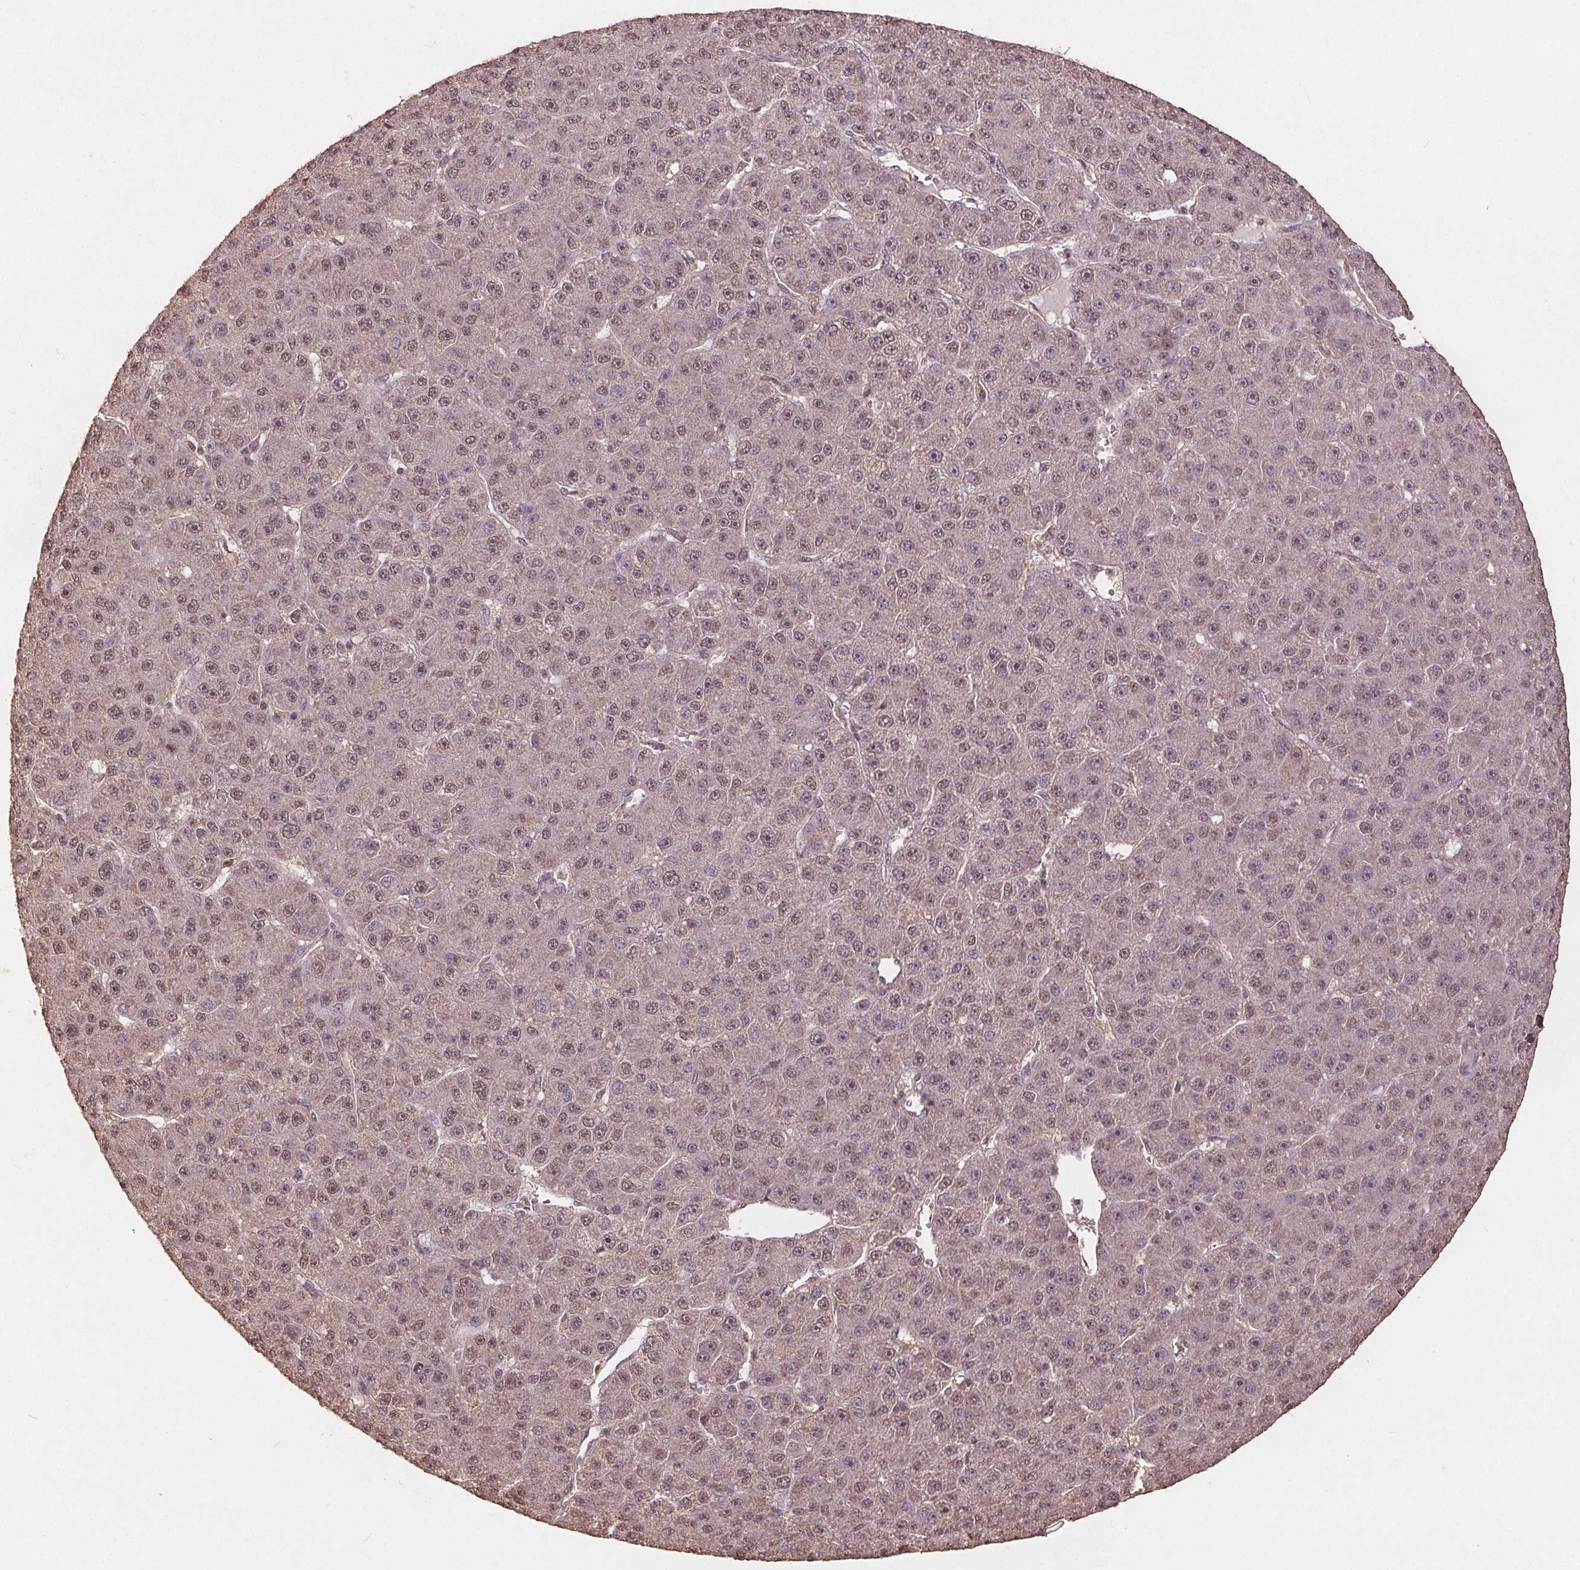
{"staining": {"intensity": "weak", "quantity": "25%-75%", "location": "nuclear"}, "tissue": "liver cancer", "cell_type": "Tumor cells", "image_type": "cancer", "snomed": [{"axis": "morphology", "description": "Carcinoma, Hepatocellular, NOS"}, {"axis": "topography", "description": "Liver"}], "caption": "Liver hepatocellular carcinoma stained with DAB immunohistochemistry shows low levels of weak nuclear expression in about 25%-75% of tumor cells. Nuclei are stained in blue.", "gene": "DSG3", "patient": {"sex": "male", "age": 67}}